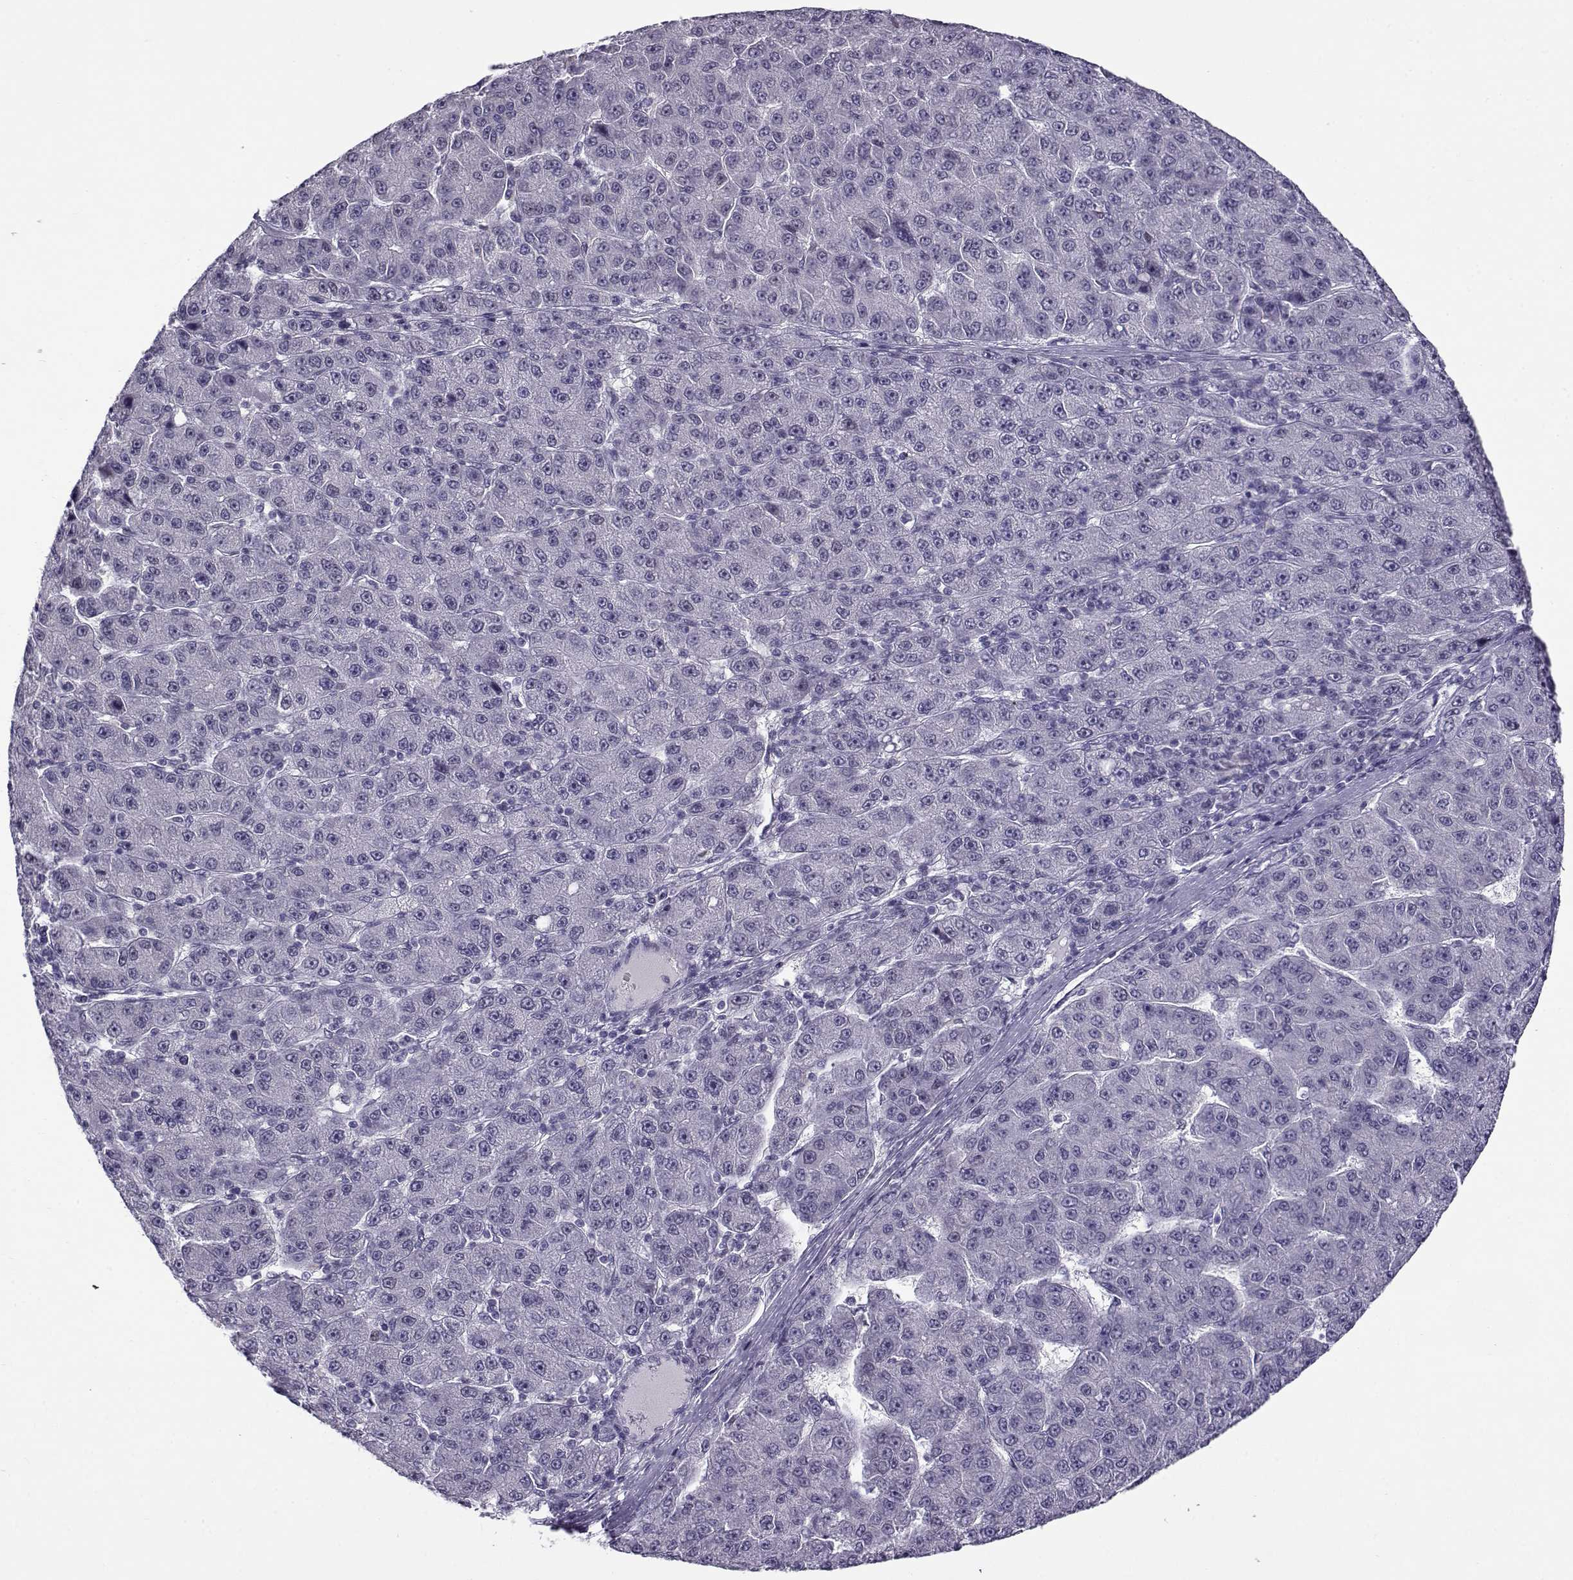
{"staining": {"intensity": "negative", "quantity": "none", "location": "none"}, "tissue": "liver cancer", "cell_type": "Tumor cells", "image_type": "cancer", "snomed": [{"axis": "morphology", "description": "Carcinoma, Hepatocellular, NOS"}, {"axis": "topography", "description": "Liver"}], "caption": "Immunohistochemical staining of liver cancer (hepatocellular carcinoma) exhibits no significant staining in tumor cells.", "gene": "BACH1", "patient": {"sex": "male", "age": 67}}